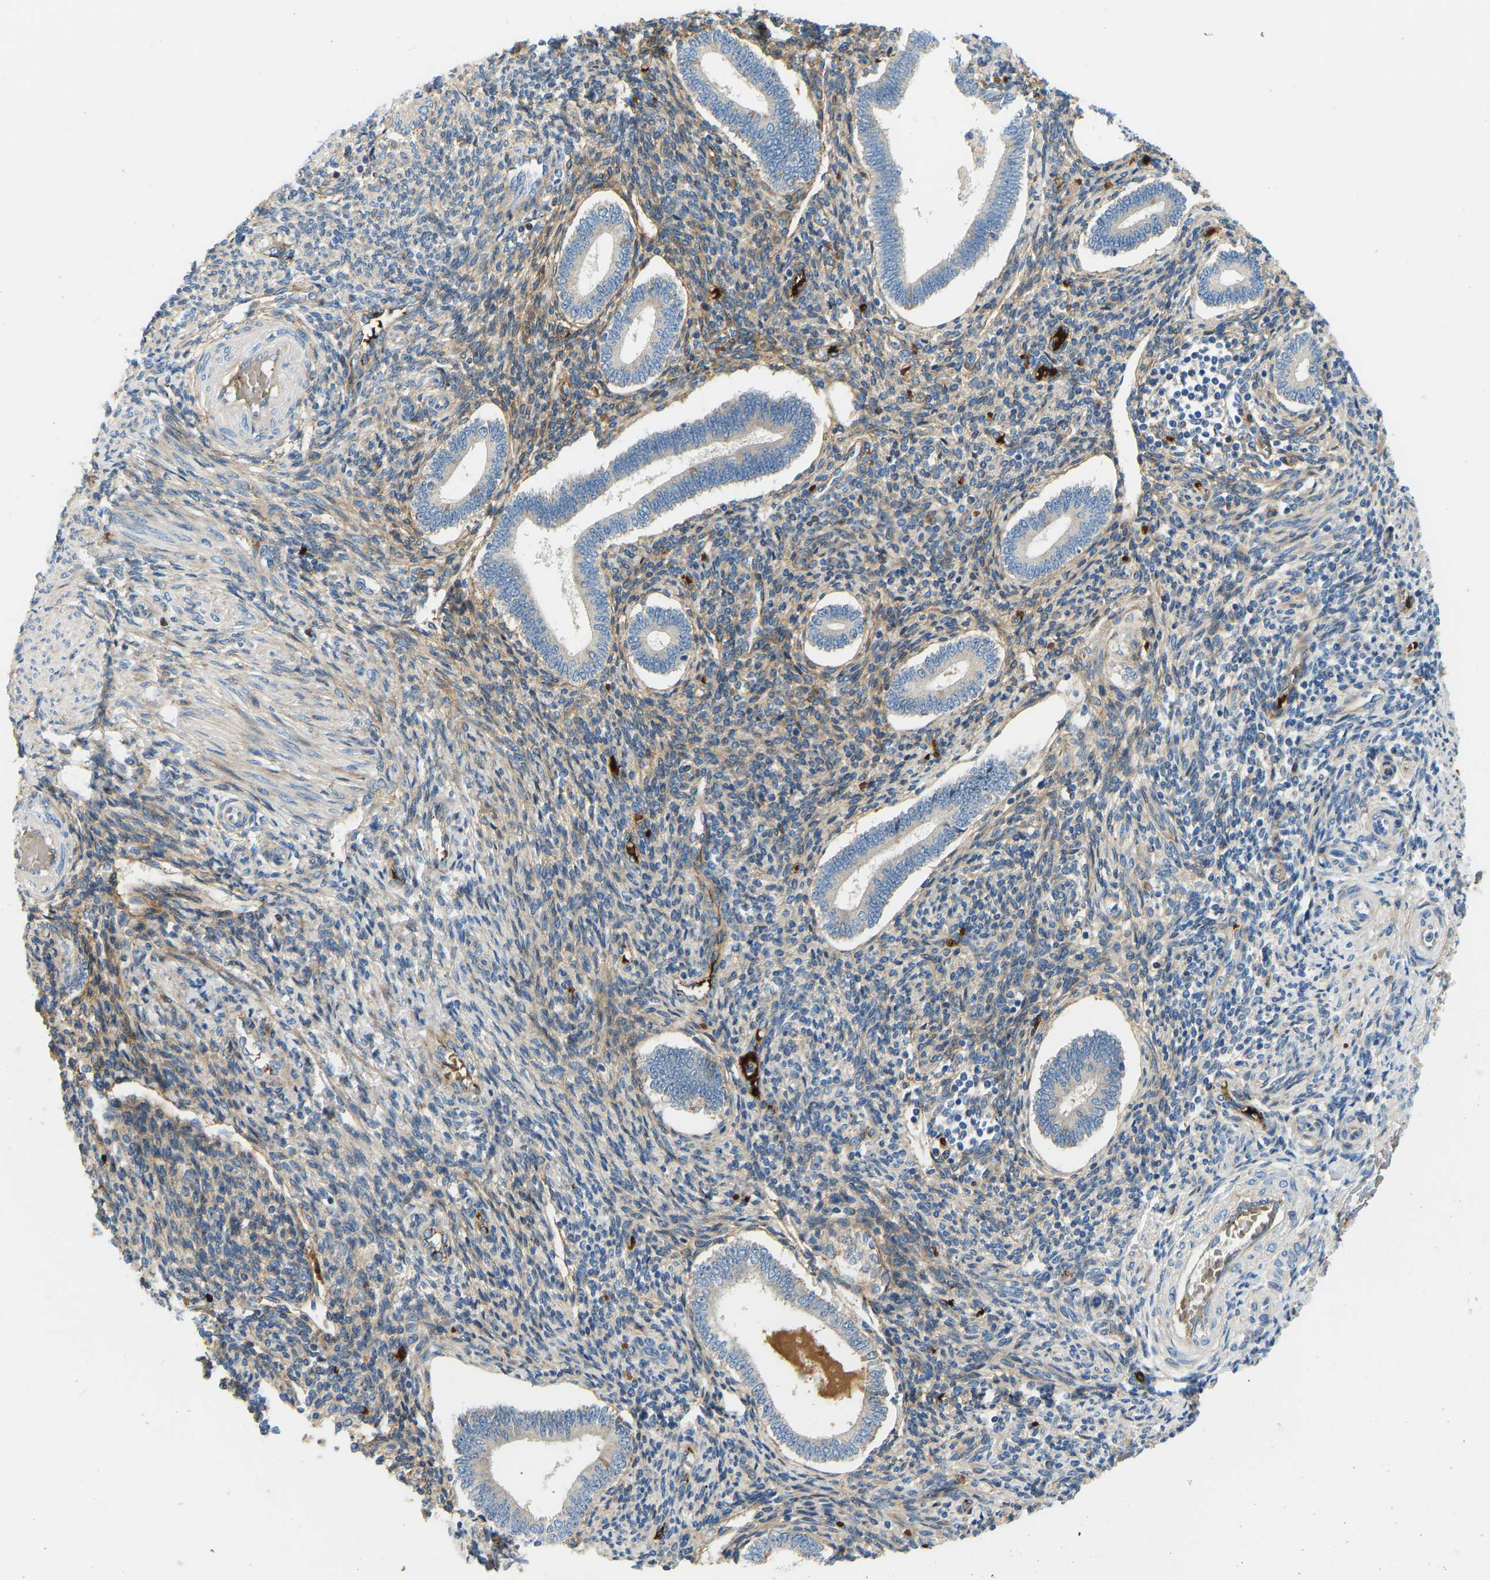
{"staining": {"intensity": "moderate", "quantity": "25%-75%", "location": "cytoplasmic/membranous"}, "tissue": "endometrium", "cell_type": "Cells in endometrial stroma", "image_type": "normal", "snomed": [{"axis": "morphology", "description": "Normal tissue, NOS"}, {"axis": "topography", "description": "Endometrium"}], "caption": "Approximately 25%-75% of cells in endometrial stroma in benign human endometrium show moderate cytoplasmic/membranous protein expression as visualized by brown immunohistochemical staining.", "gene": "COL15A1", "patient": {"sex": "female", "age": 42}}